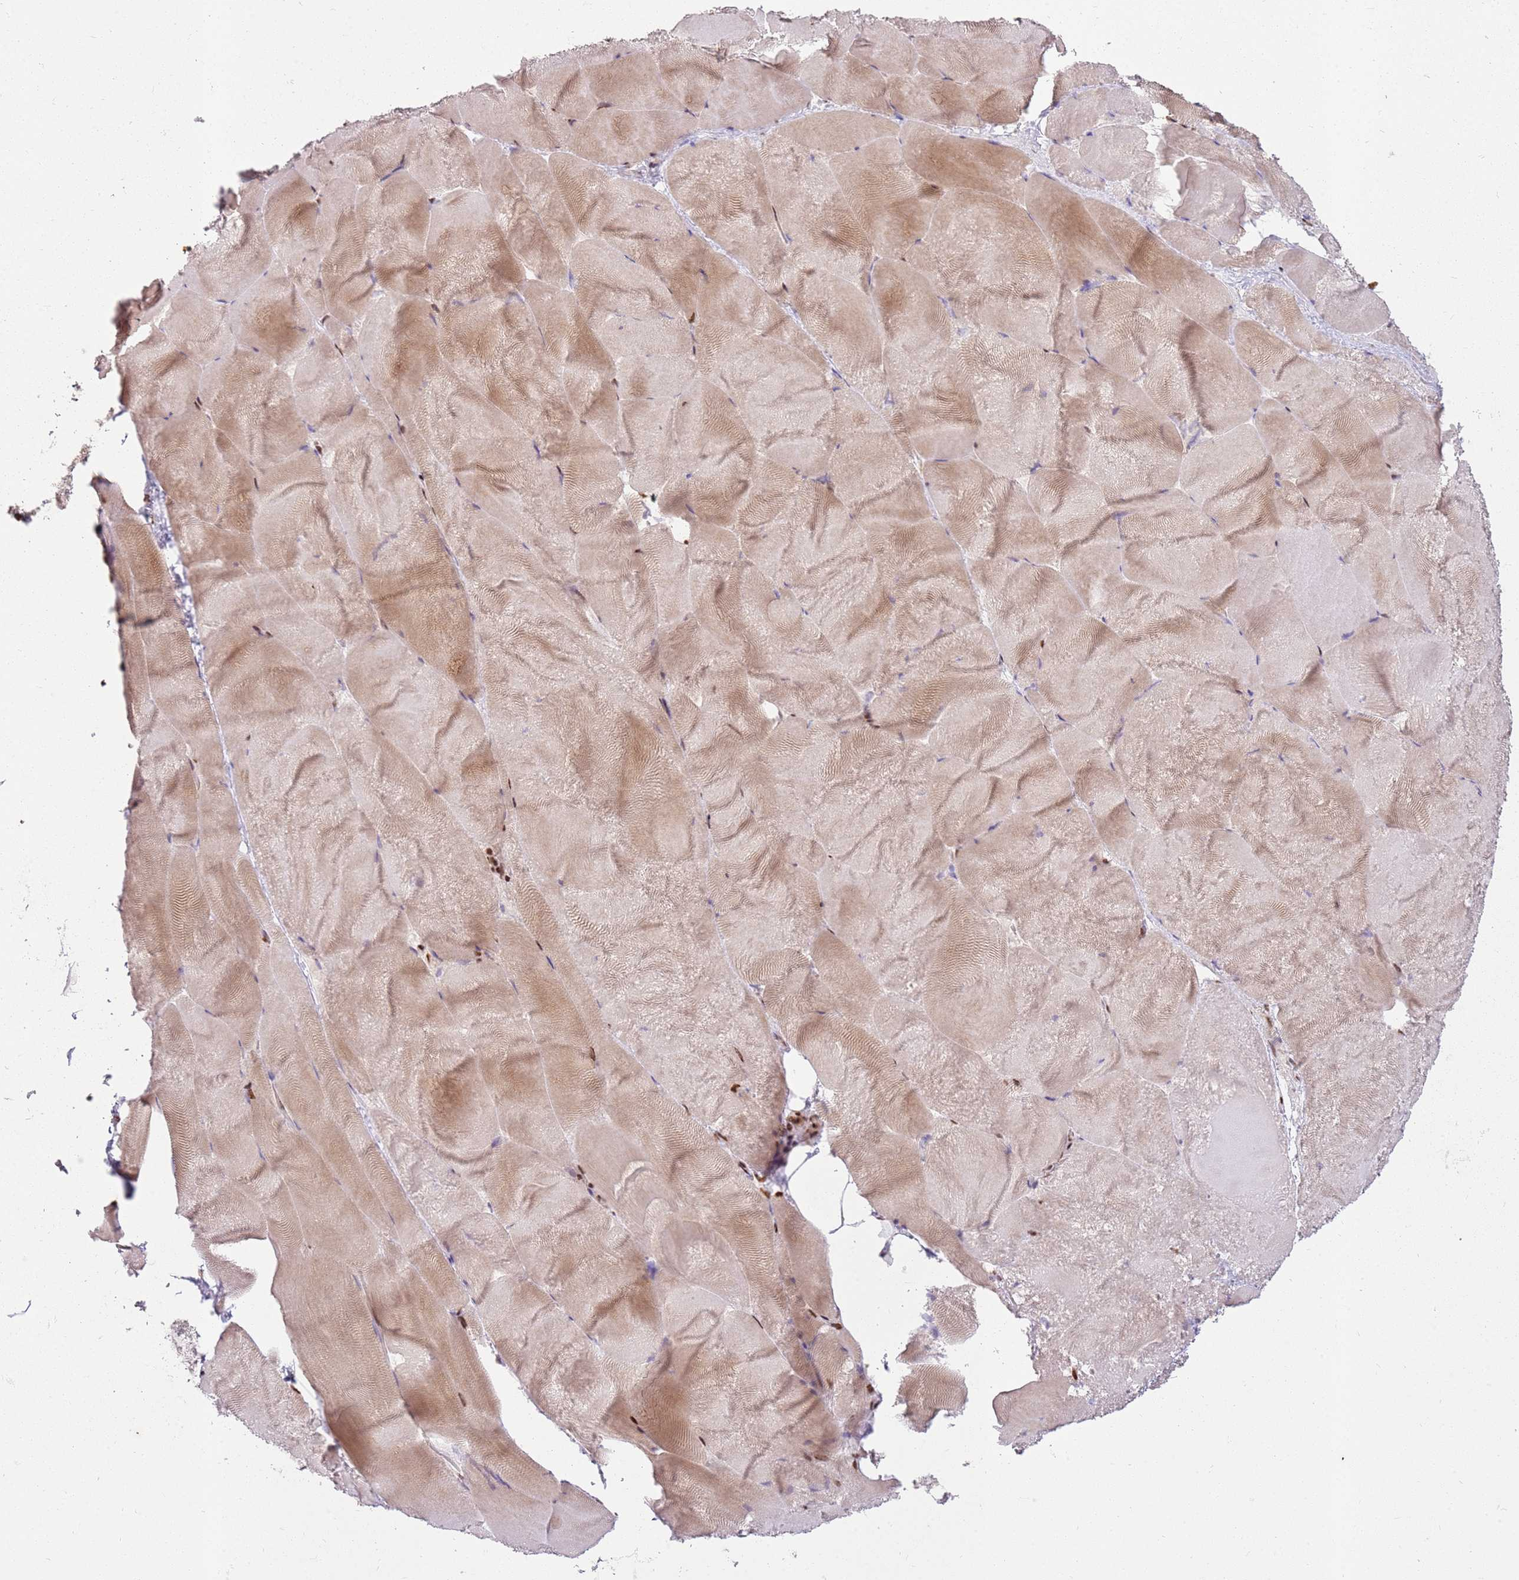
{"staining": {"intensity": "moderate", "quantity": ">75%", "location": "cytoplasmic/membranous,nuclear"}, "tissue": "skeletal muscle", "cell_type": "Myocytes", "image_type": "normal", "snomed": [{"axis": "morphology", "description": "Normal tissue, NOS"}, {"axis": "topography", "description": "Skeletal muscle"}], "caption": "A brown stain highlights moderate cytoplasmic/membranous,nuclear positivity of a protein in myocytes of unremarkable human skeletal muscle. The staining was performed using DAB (3,3'-diaminobenzidine), with brown indicating positive protein expression. Nuclei are stained blue with hematoxylin.", "gene": "TENT4A", "patient": {"sex": "female", "age": 64}}